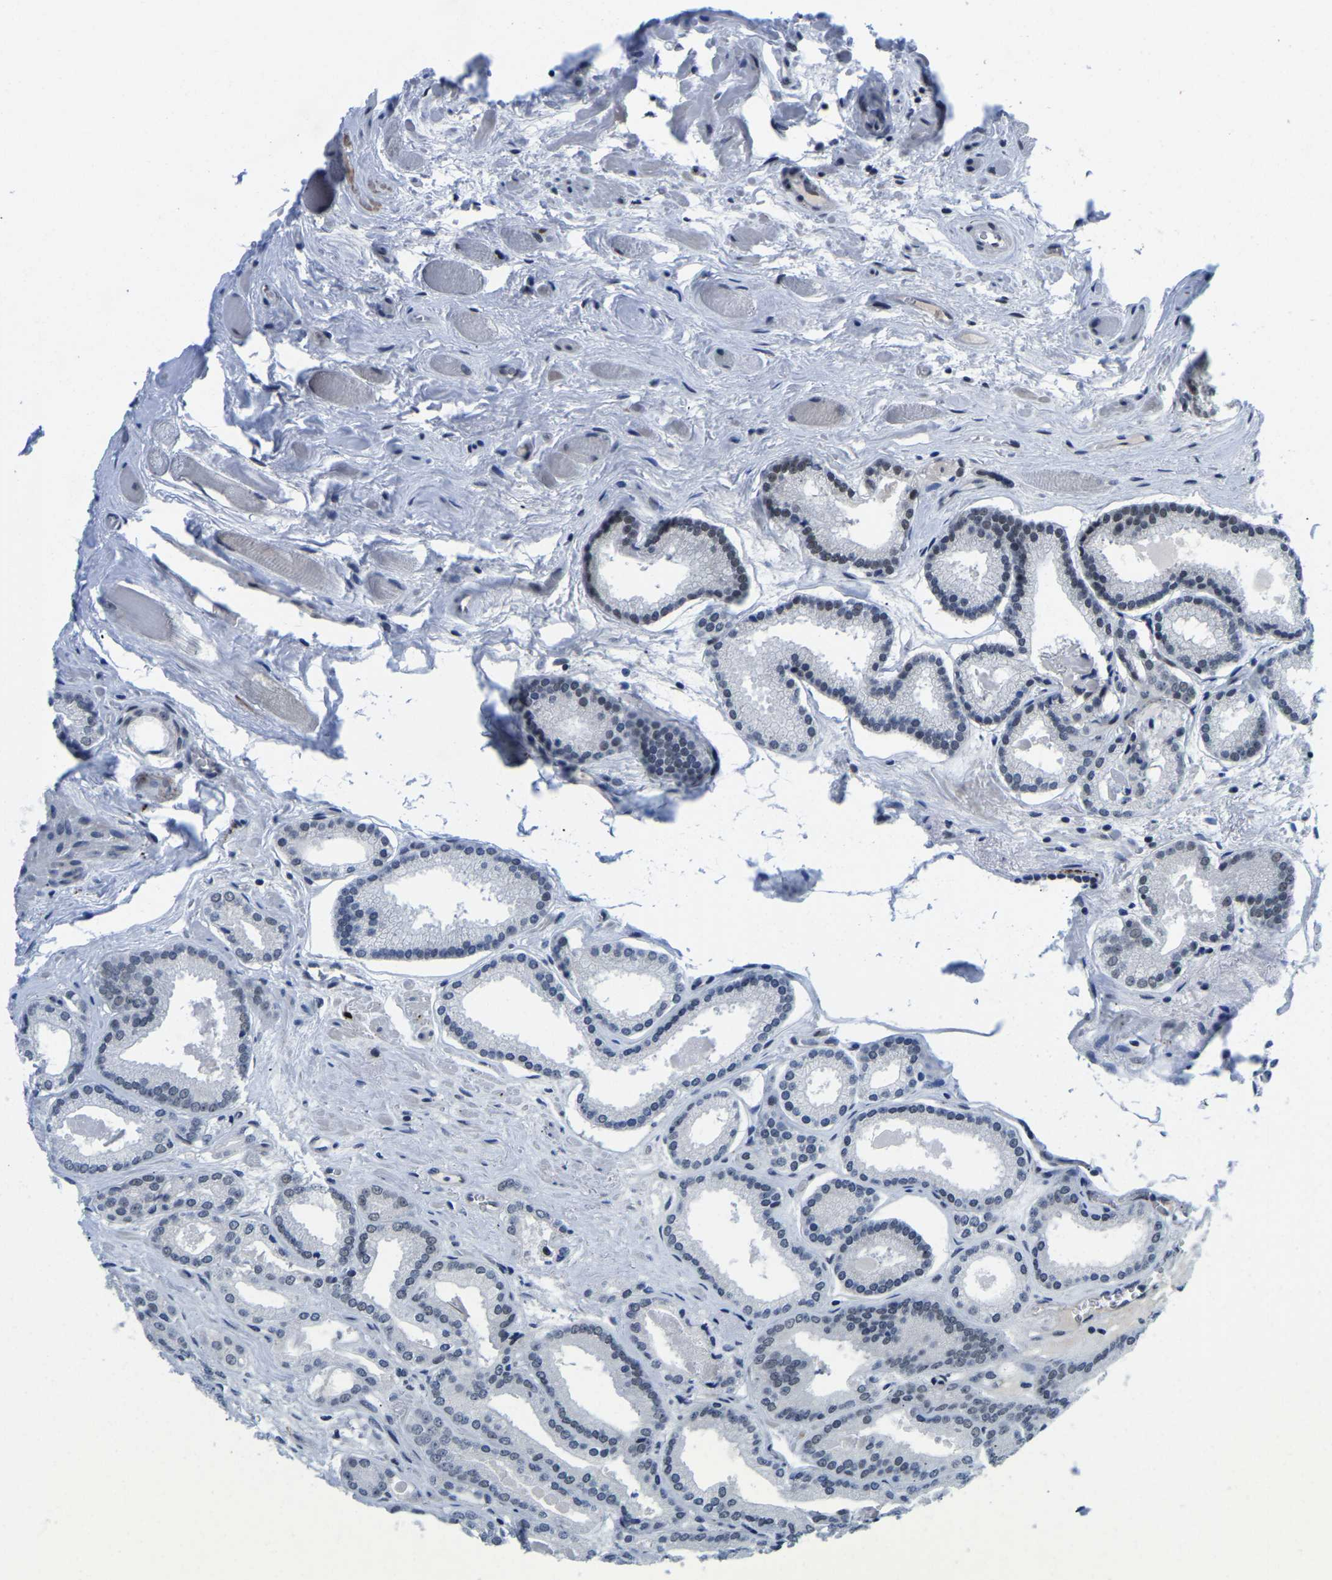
{"staining": {"intensity": "negative", "quantity": "none", "location": "none"}, "tissue": "prostate cancer", "cell_type": "Tumor cells", "image_type": "cancer", "snomed": [{"axis": "morphology", "description": "Adenocarcinoma, Low grade"}, {"axis": "topography", "description": "Prostate"}], "caption": "Prostate cancer (low-grade adenocarcinoma) was stained to show a protein in brown. There is no significant positivity in tumor cells.", "gene": "POLDIP3", "patient": {"sex": "male", "age": 59}}